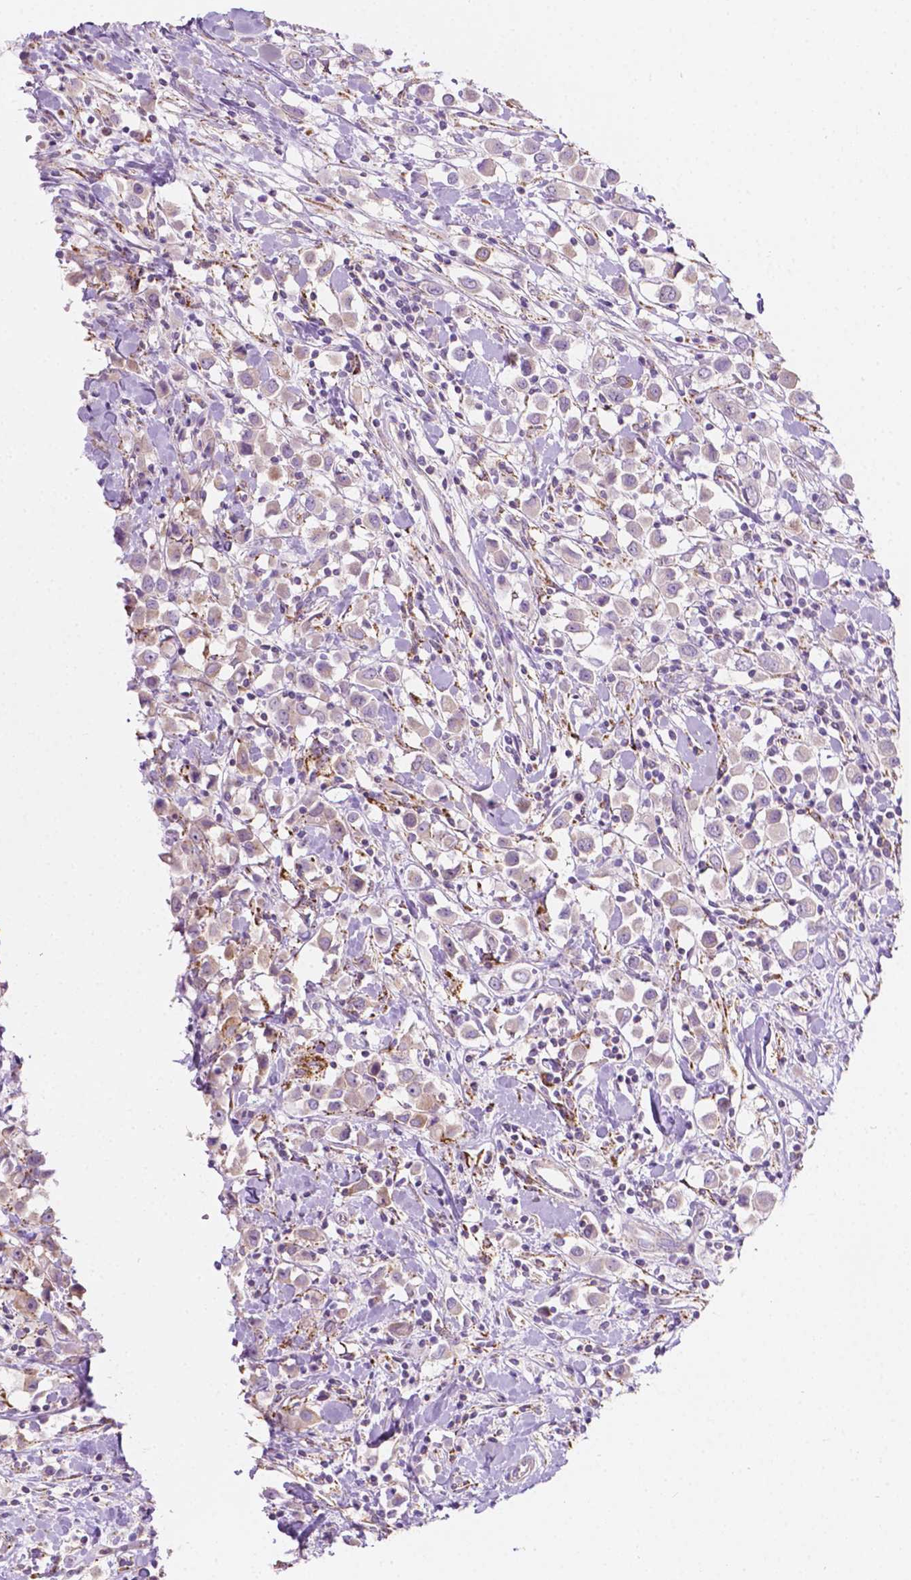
{"staining": {"intensity": "weak", "quantity": "25%-75%", "location": "cytoplasmic/membranous"}, "tissue": "breast cancer", "cell_type": "Tumor cells", "image_type": "cancer", "snomed": [{"axis": "morphology", "description": "Duct carcinoma"}, {"axis": "topography", "description": "Breast"}], "caption": "This image shows breast infiltrating ductal carcinoma stained with IHC to label a protein in brown. The cytoplasmic/membranous of tumor cells show weak positivity for the protein. Nuclei are counter-stained blue.", "gene": "NOS1AP", "patient": {"sex": "female", "age": 61}}